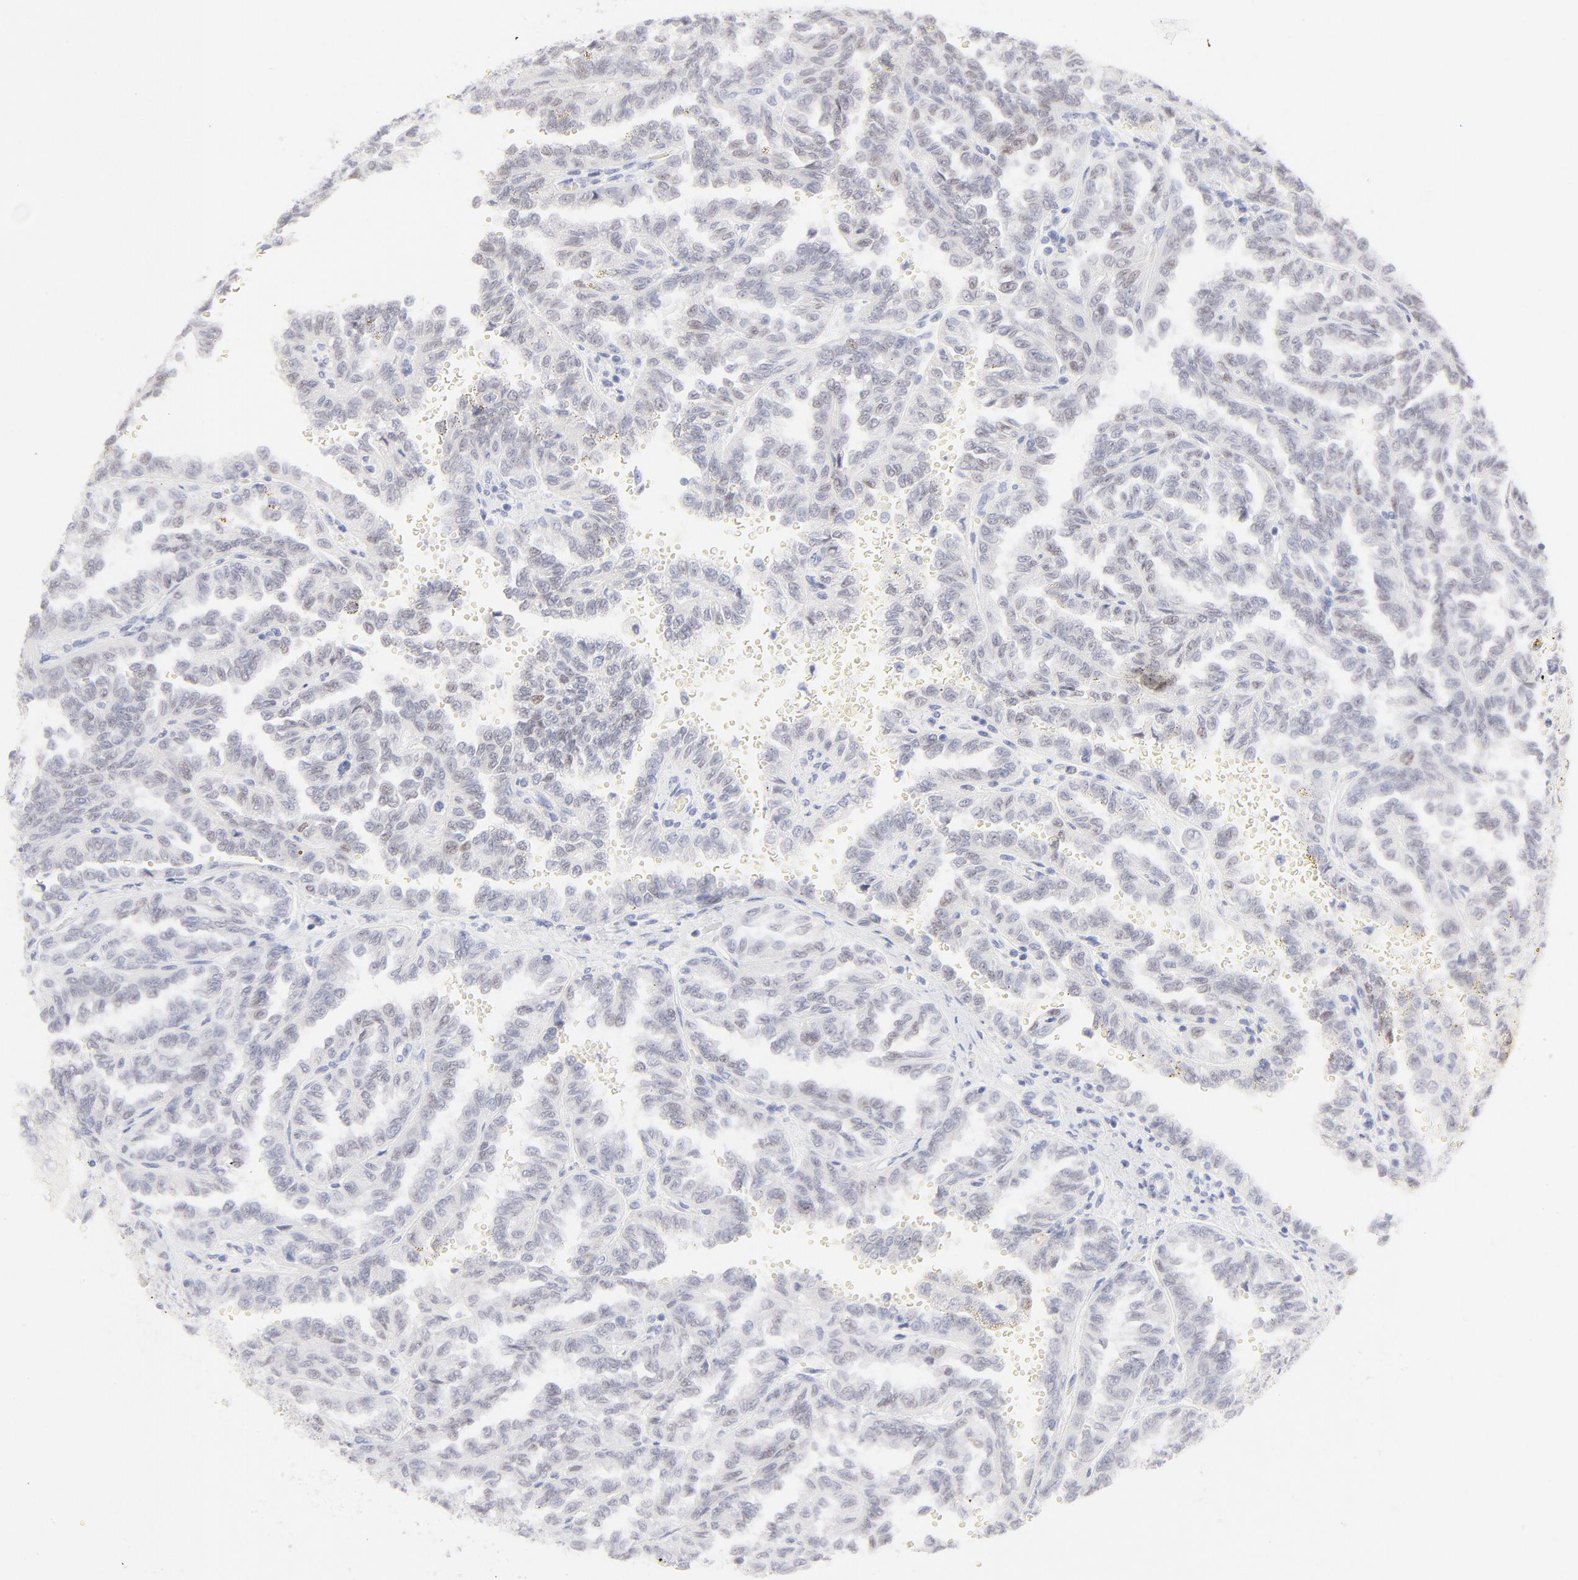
{"staining": {"intensity": "weak", "quantity": "25%-75%", "location": "nuclear"}, "tissue": "renal cancer", "cell_type": "Tumor cells", "image_type": "cancer", "snomed": [{"axis": "morphology", "description": "Inflammation, NOS"}, {"axis": "morphology", "description": "Adenocarcinoma, NOS"}, {"axis": "topography", "description": "Kidney"}], "caption": "DAB immunohistochemical staining of human renal cancer exhibits weak nuclear protein staining in approximately 25%-75% of tumor cells.", "gene": "ELF3", "patient": {"sex": "male", "age": 68}}